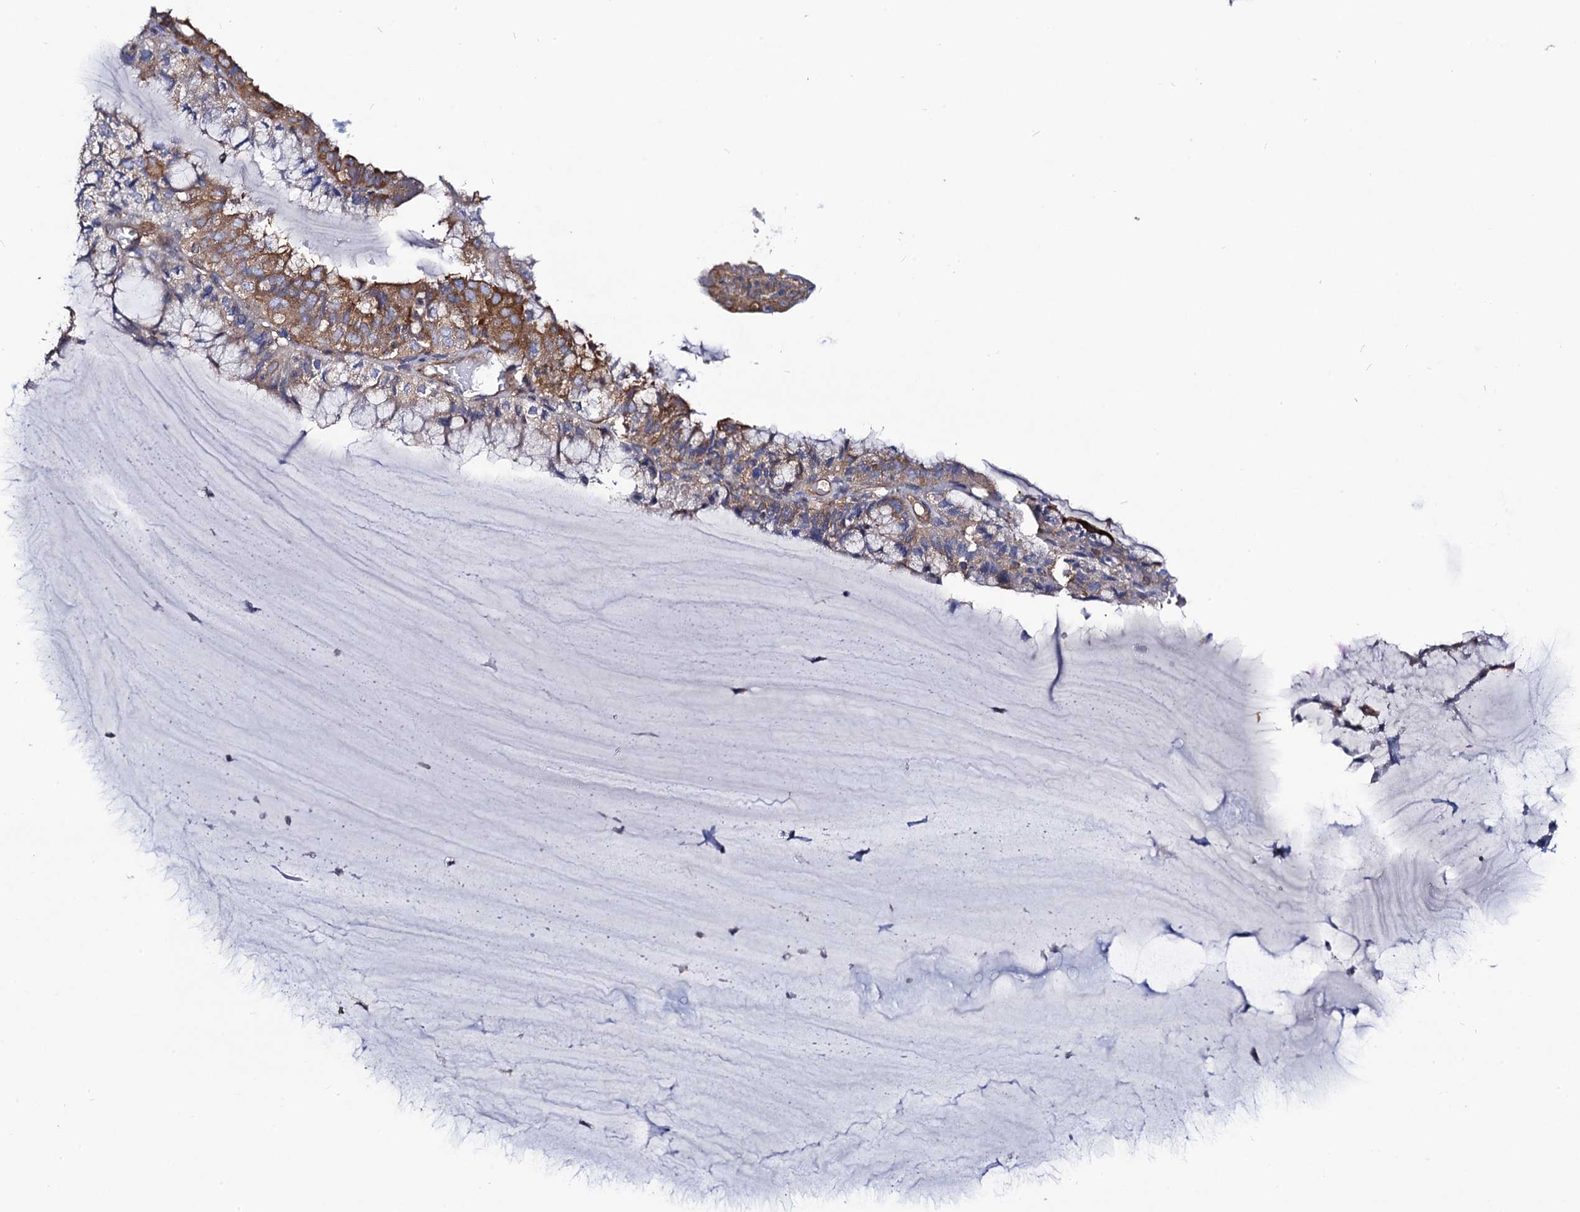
{"staining": {"intensity": "moderate", "quantity": "25%-75%", "location": "cytoplasmic/membranous"}, "tissue": "endometrial cancer", "cell_type": "Tumor cells", "image_type": "cancer", "snomed": [{"axis": "morphology", "description": "Adenocarcinoma, NOS"}, {"axis": "topography", "description": "Endometrium"}], "caption": "A brown stain highlights moderate cytoplasmic/membranous staining of a protein in human endometrial adenocarcinoma tumor cells.", "gene": "DYDC1", "patient": {"sex": "female", "age": 81}}